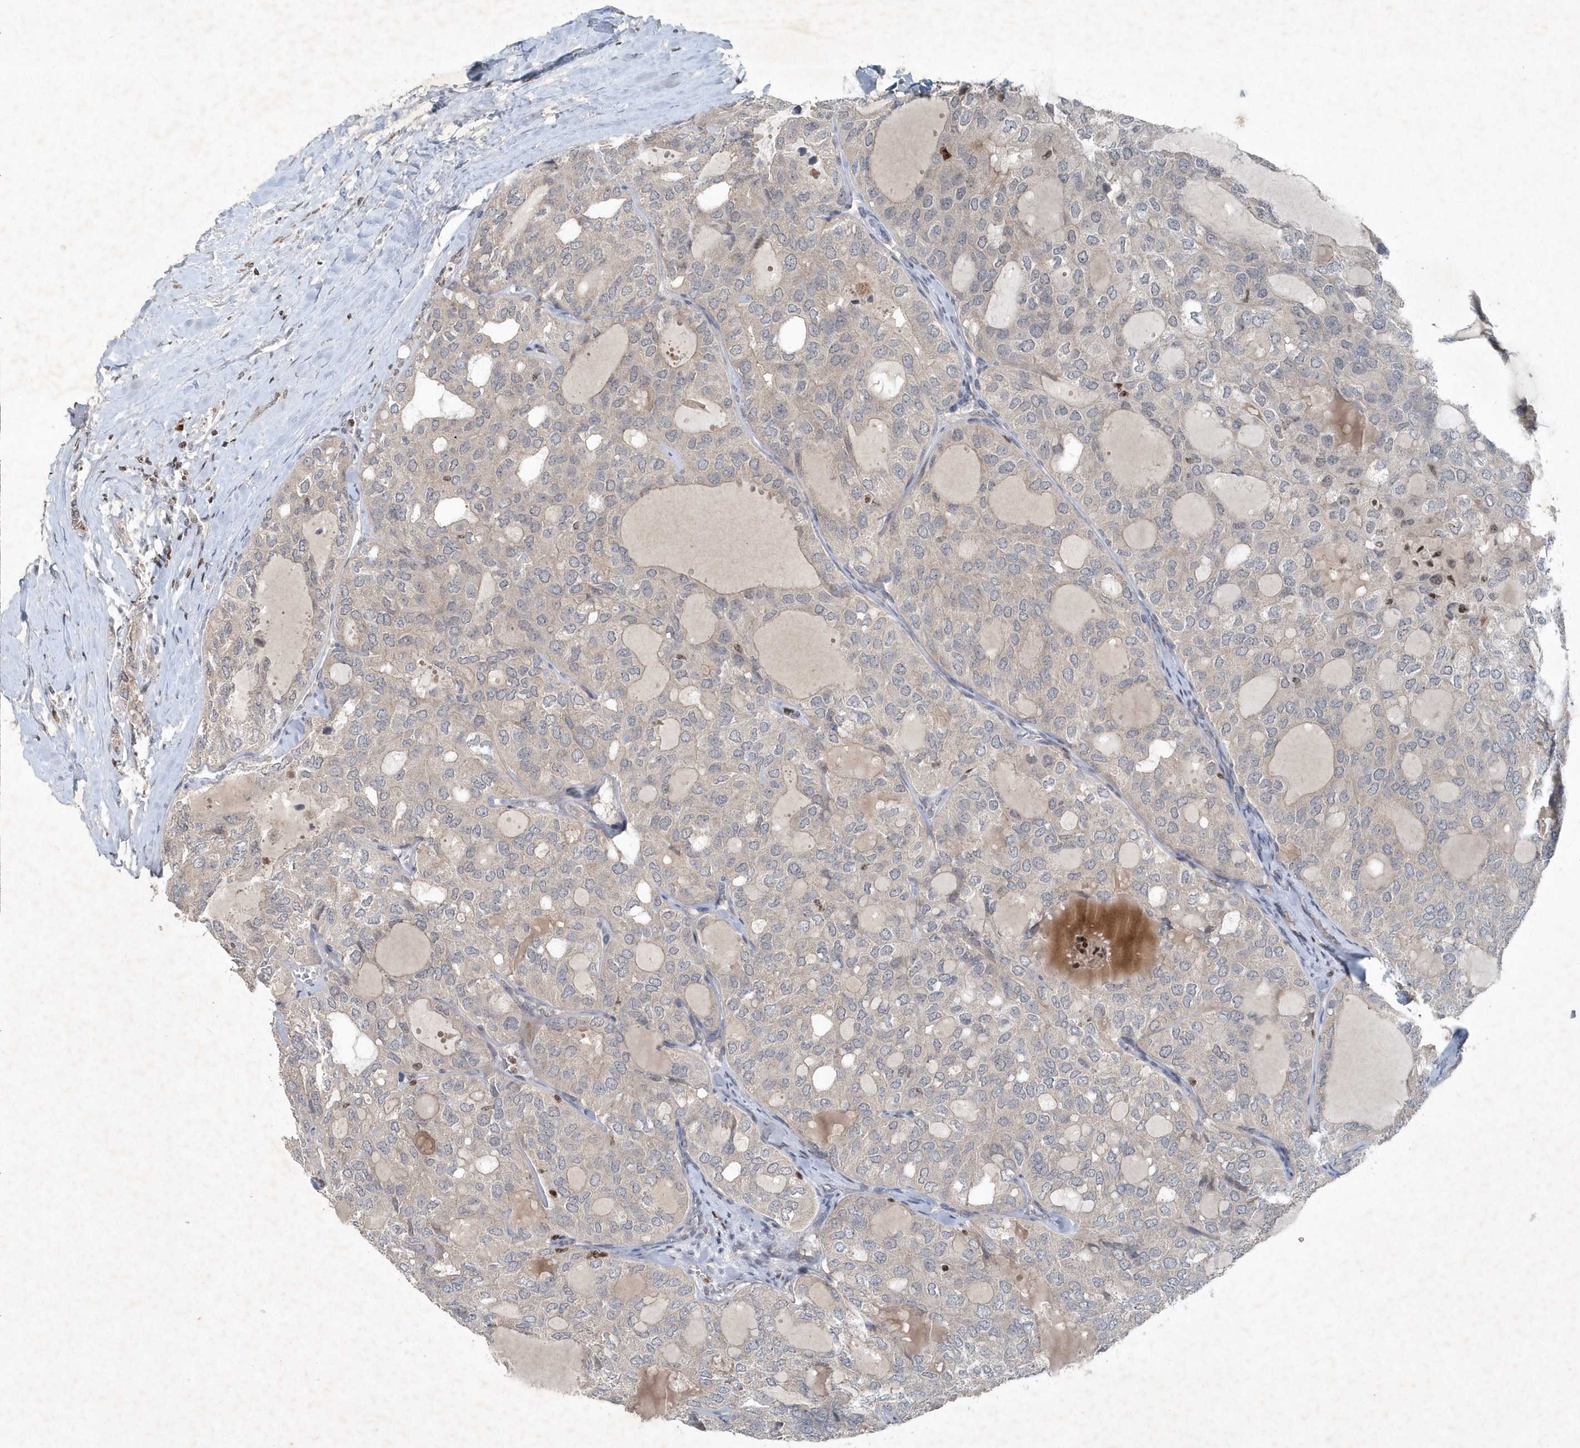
{"staining": {"intensity": "negative", "quantity": "none", "location": "none"}, "tissue": "thyroid cancer", "cell_type": "Tumor cells", "image_type": "cancer", "snomed": [{"axis": "morphology", "description": "Follicular adenoma carcinoma, NOS"}, {"axis": "topography", "description": "Thyroid gland"}], "caption": "High power microscopy micrograph of an immunohistochemistry (IHC) photomicrograph of thyroid cancer (follicular adenoma carcinoma), revealing no significant positivity in tumor cells.", "gene": "QTRT2", "patient": {"sex": "male", "age": 75}}